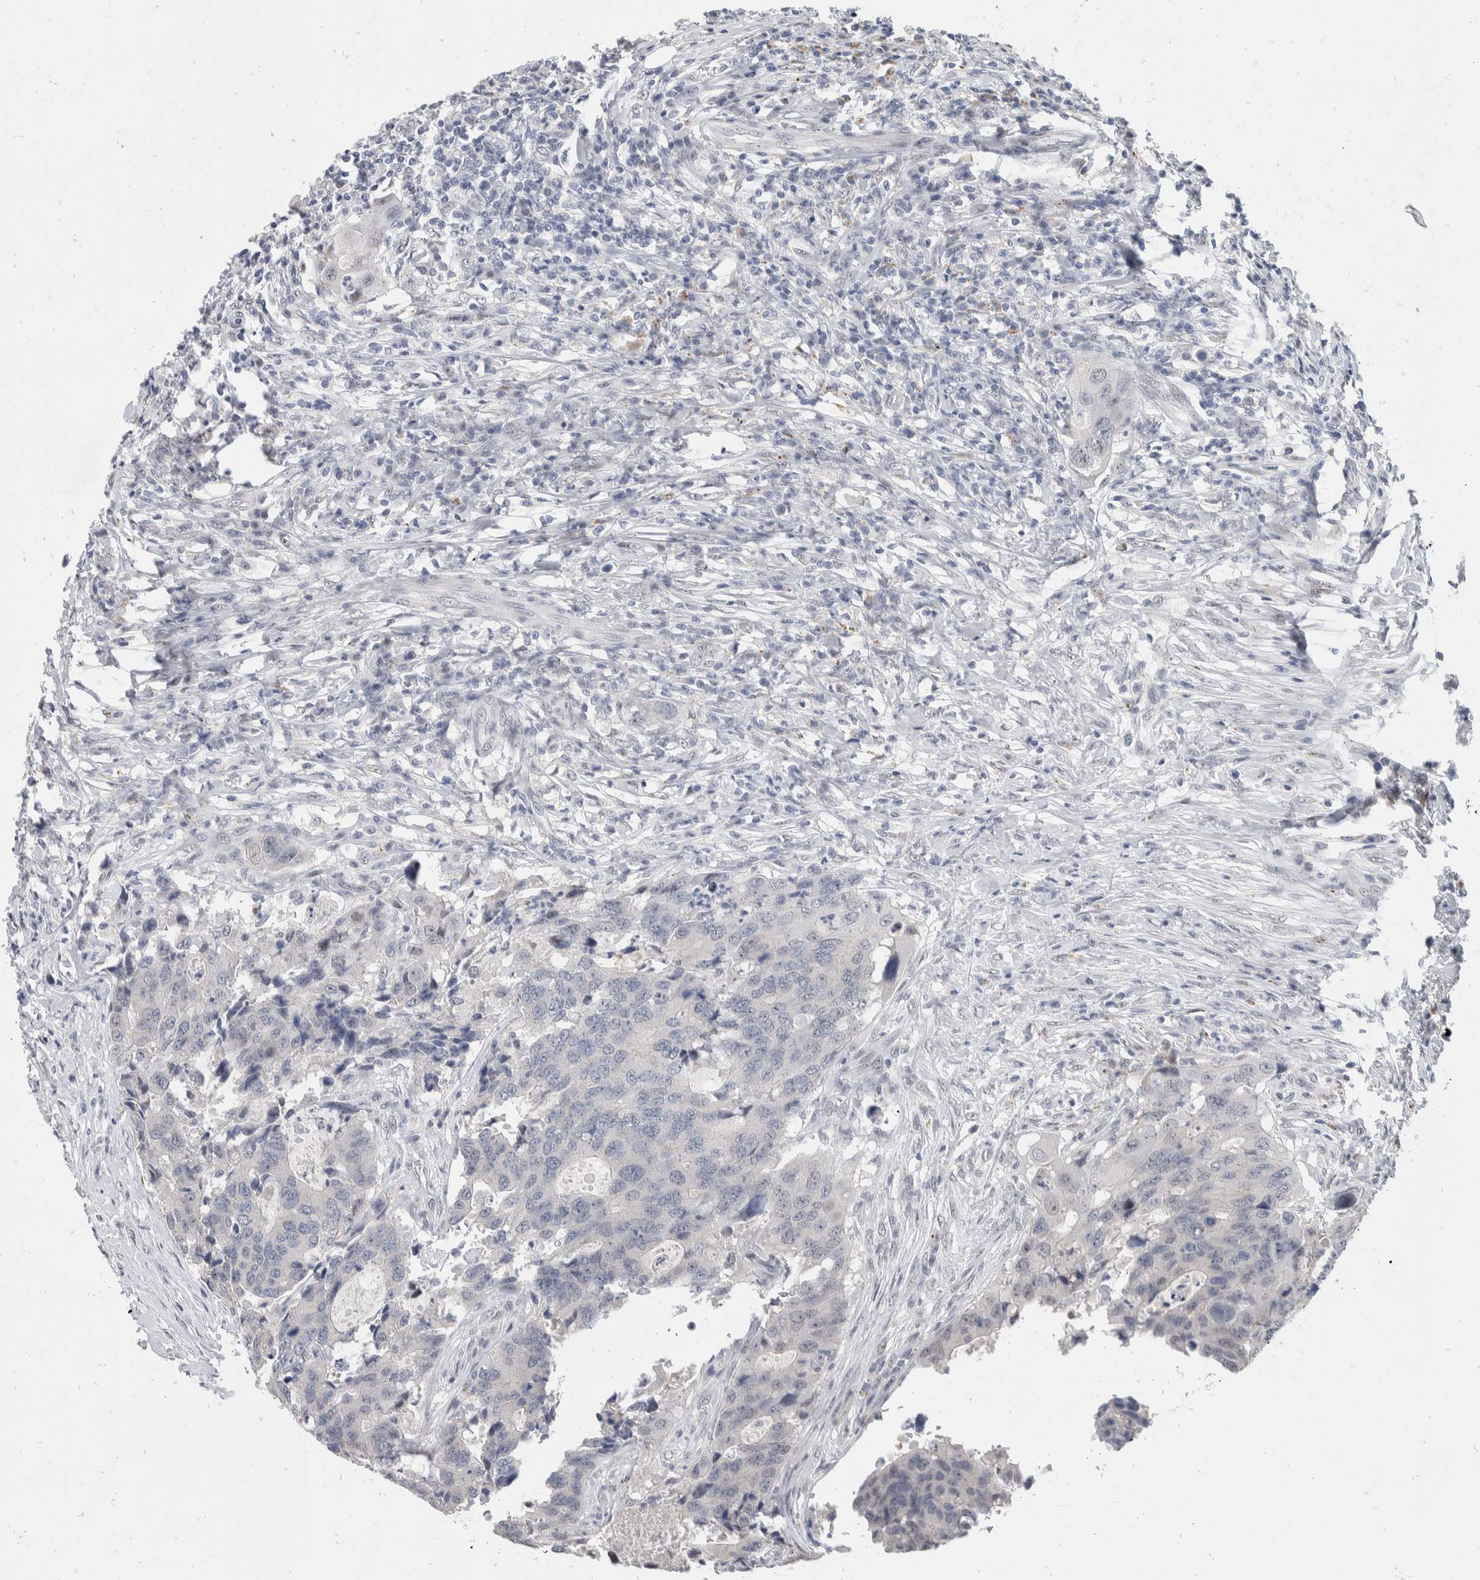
{"staining": {"intensity": "negative", "quantity": "none", "location": "none"}, "tissue": "colorectal cancer", "cell_type": "Tumor cells", "image_type": "cancer", "snomed": [{"axis": "morphology", "description": "Adenocarcinoma, NOS"}, {"axis": "topography", "description": "Colon"}], "caption": "DAB immunohistochemical staining of human colorectal cancer shows no significant staining in tumor cells.", "gene": "CATSPERD", "patient": {"sex": "male", "age": 71}}